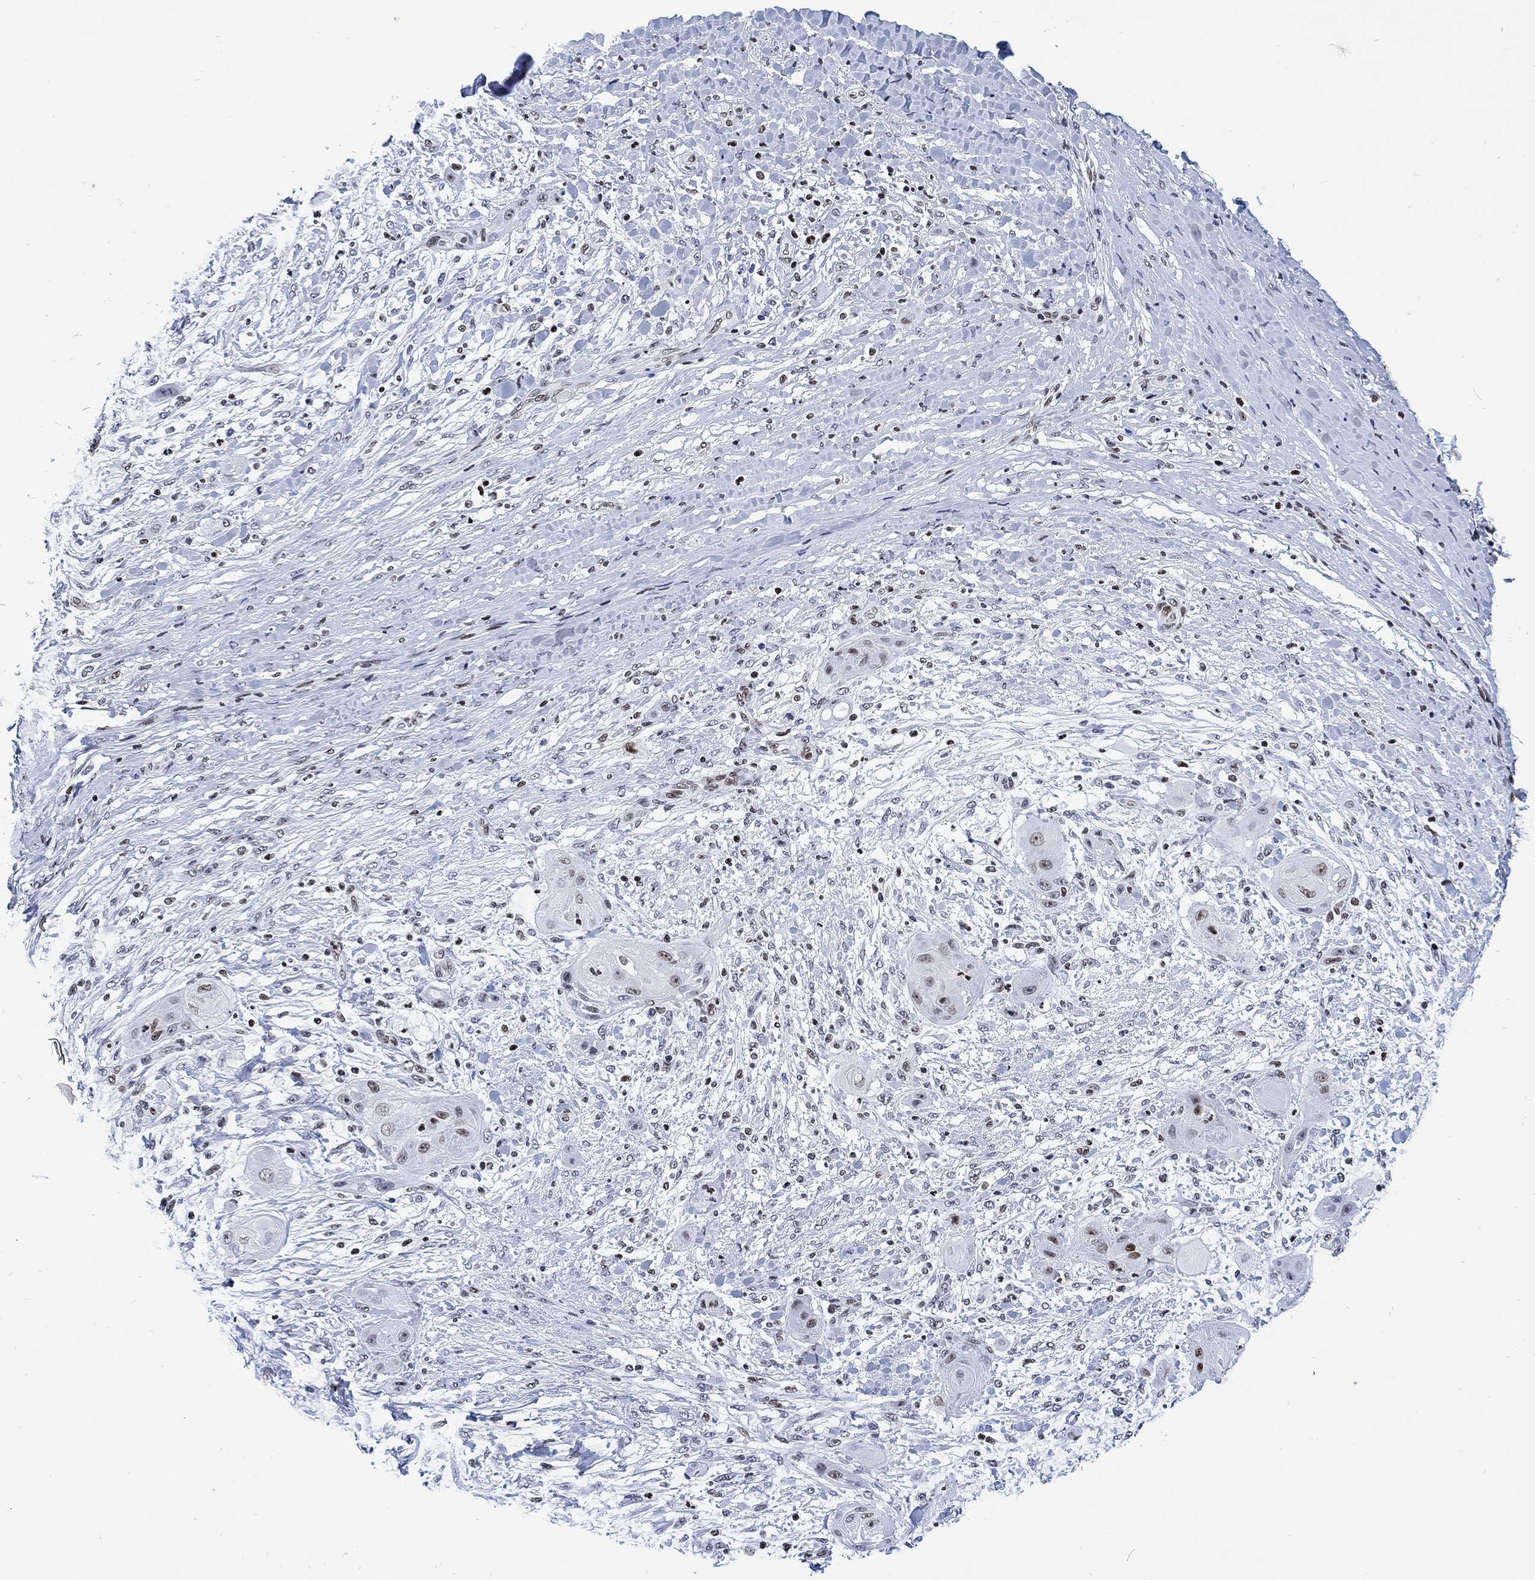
{"staining": {"intensity": "moderate", "quantity": "<25%", "location": "nuclear"}, "tissue": "skin cancer", "cell_type": "Tumor cells", "image_type": "cancer", "snomed": [{"axis": "morphology", "description": "Squamous cell carcinoma, NOS"}, {"axis": "topography", "description": "Skin"}], "caption": "The image reveals staining of squamous cell carcinoma (skin), revealing moderate nuclear protein staining (brown color) within tumor cells. (IHC, brightfield microscopy, high magnification).", "gene": "H1-10", "patient": {"sex": "male", "age": 62}}